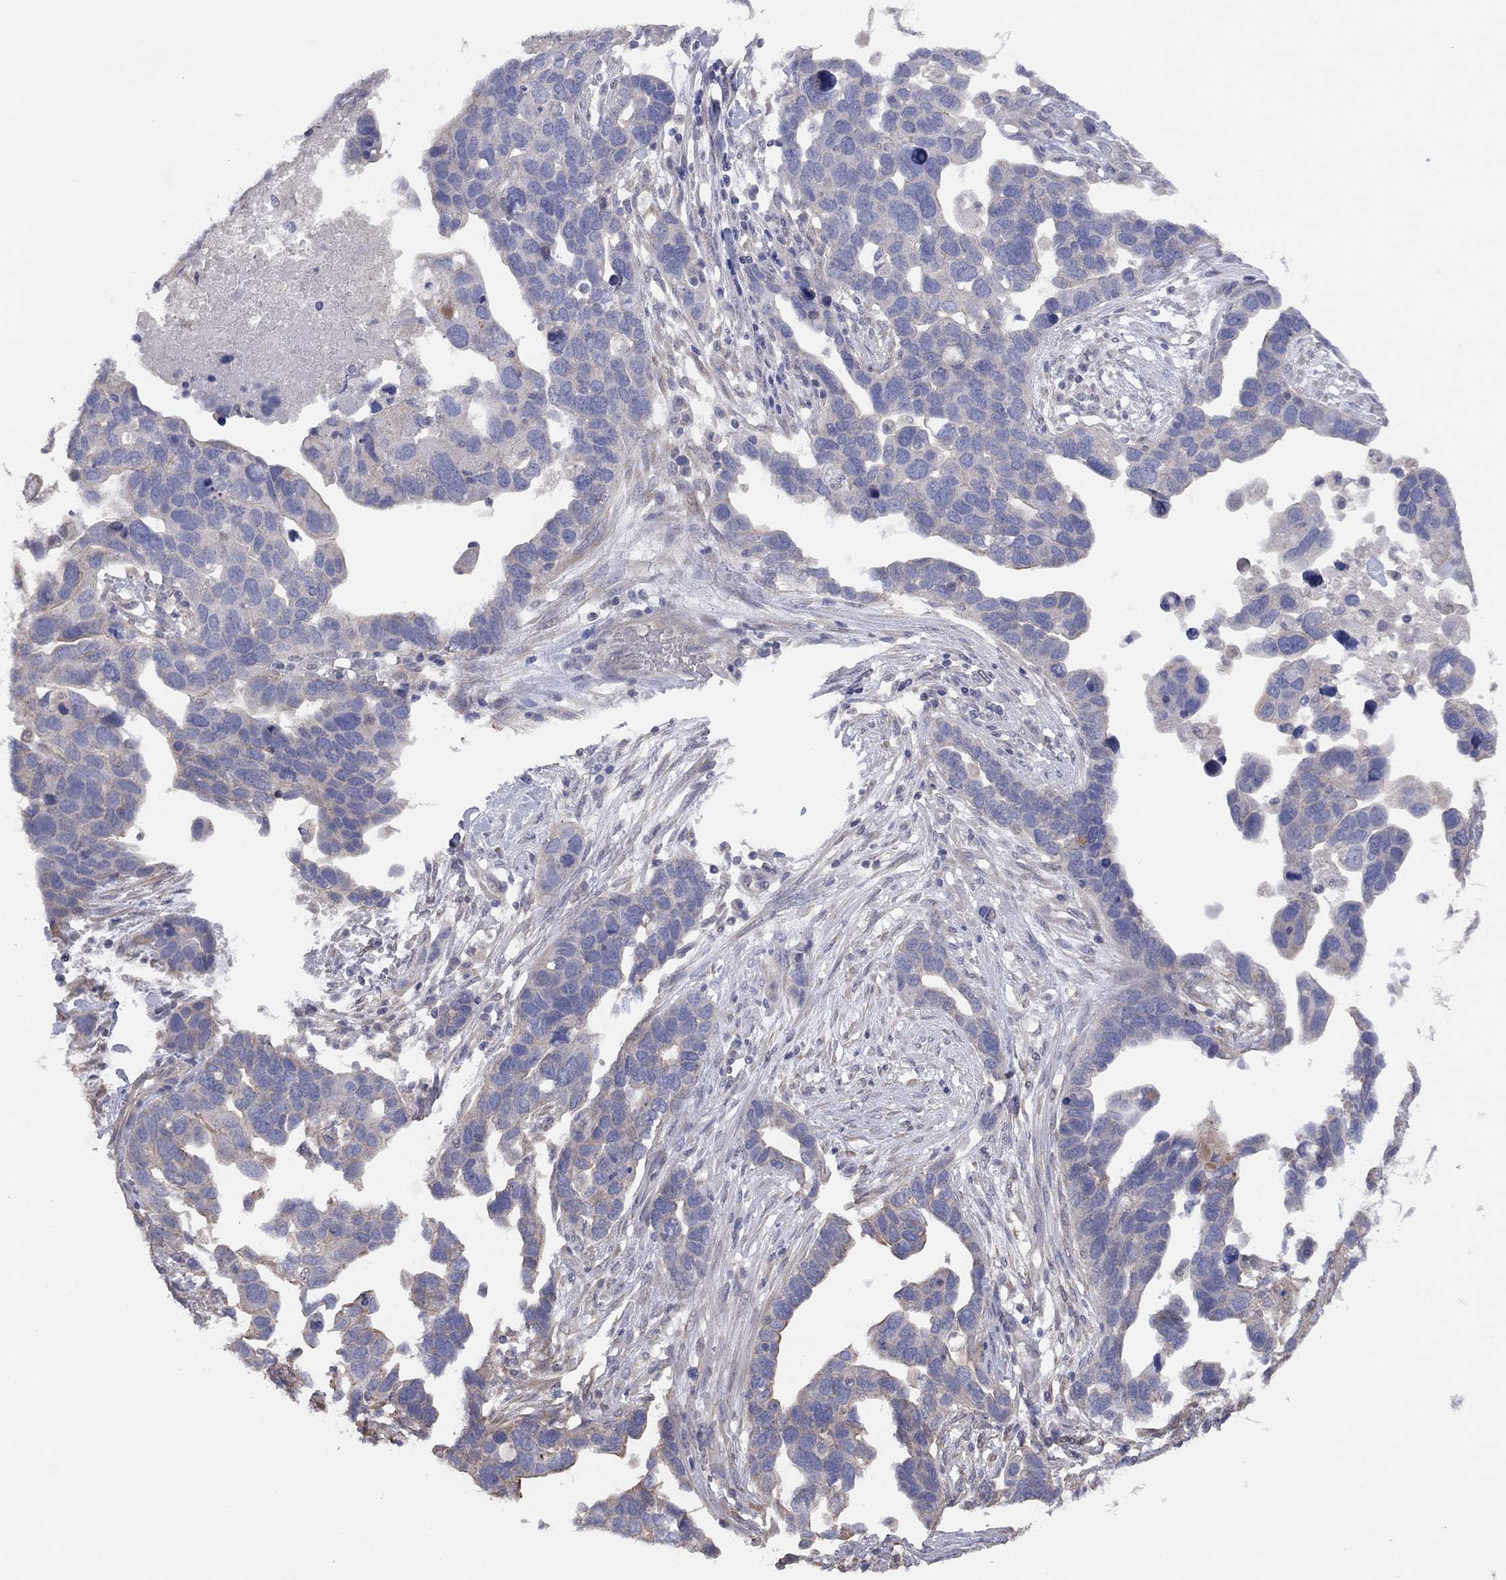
{"staining": {"intensity": "moderate", "quantity": "<25%", "location": "cytoplasmic/membranous"}, "tissue": "ovarian cancer", "cell_type": "Tumor cells", "image_type": "cancer", "snomed": [{"axis": "morphology", "description": "Cystadenocarcinoma, serous, NOS"}, {"axis": "topography", "description": "Ovary"}], "caption": "Moderate cytoplasmic/membranous positivity is appreciated in approximately <25% of tumor cells in ovarian serous cystadenocarcinoma.", "gene": "KCNB1", "patient": {"sex": "female", "age": 54}}